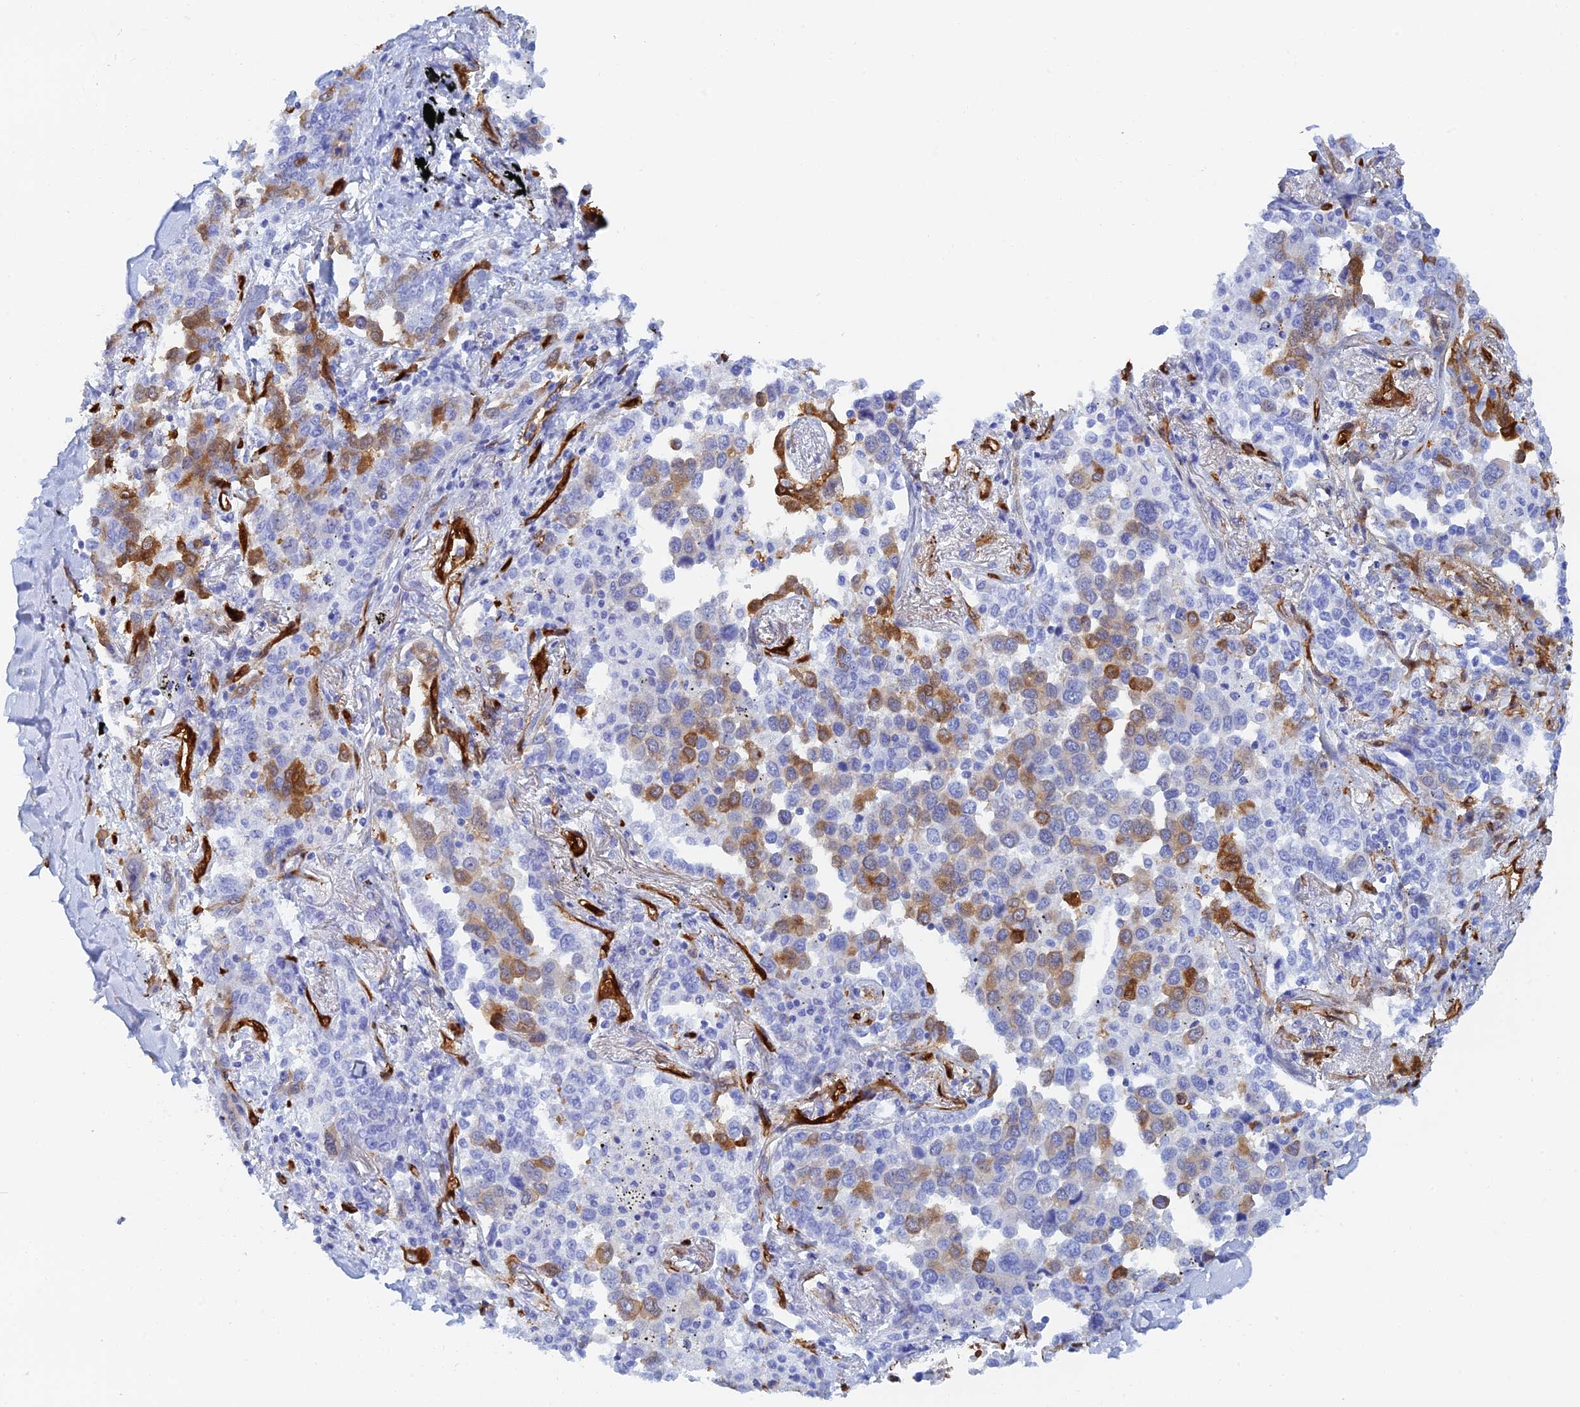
{"staining": {"intensity": "moderate", "quantity": "<25%", "location": "cytoplasmic/membranous"}, "tissue": "lung cancer", "cell_type": "Tumor cells", "image_type": "cancer", "snomed": [{"axis": "morphology", "description": "Adenocarcinoma, NOS"}, {"axis": "topography", "description": "Lung"}], "caption": "Lung adenocarcinoma stained for a protein demonstrates moderate cytoplasmic/membranous positivity in tumor cells.", "gene": "CRIP2", "patient": {"sex": "male", "age": 67}}